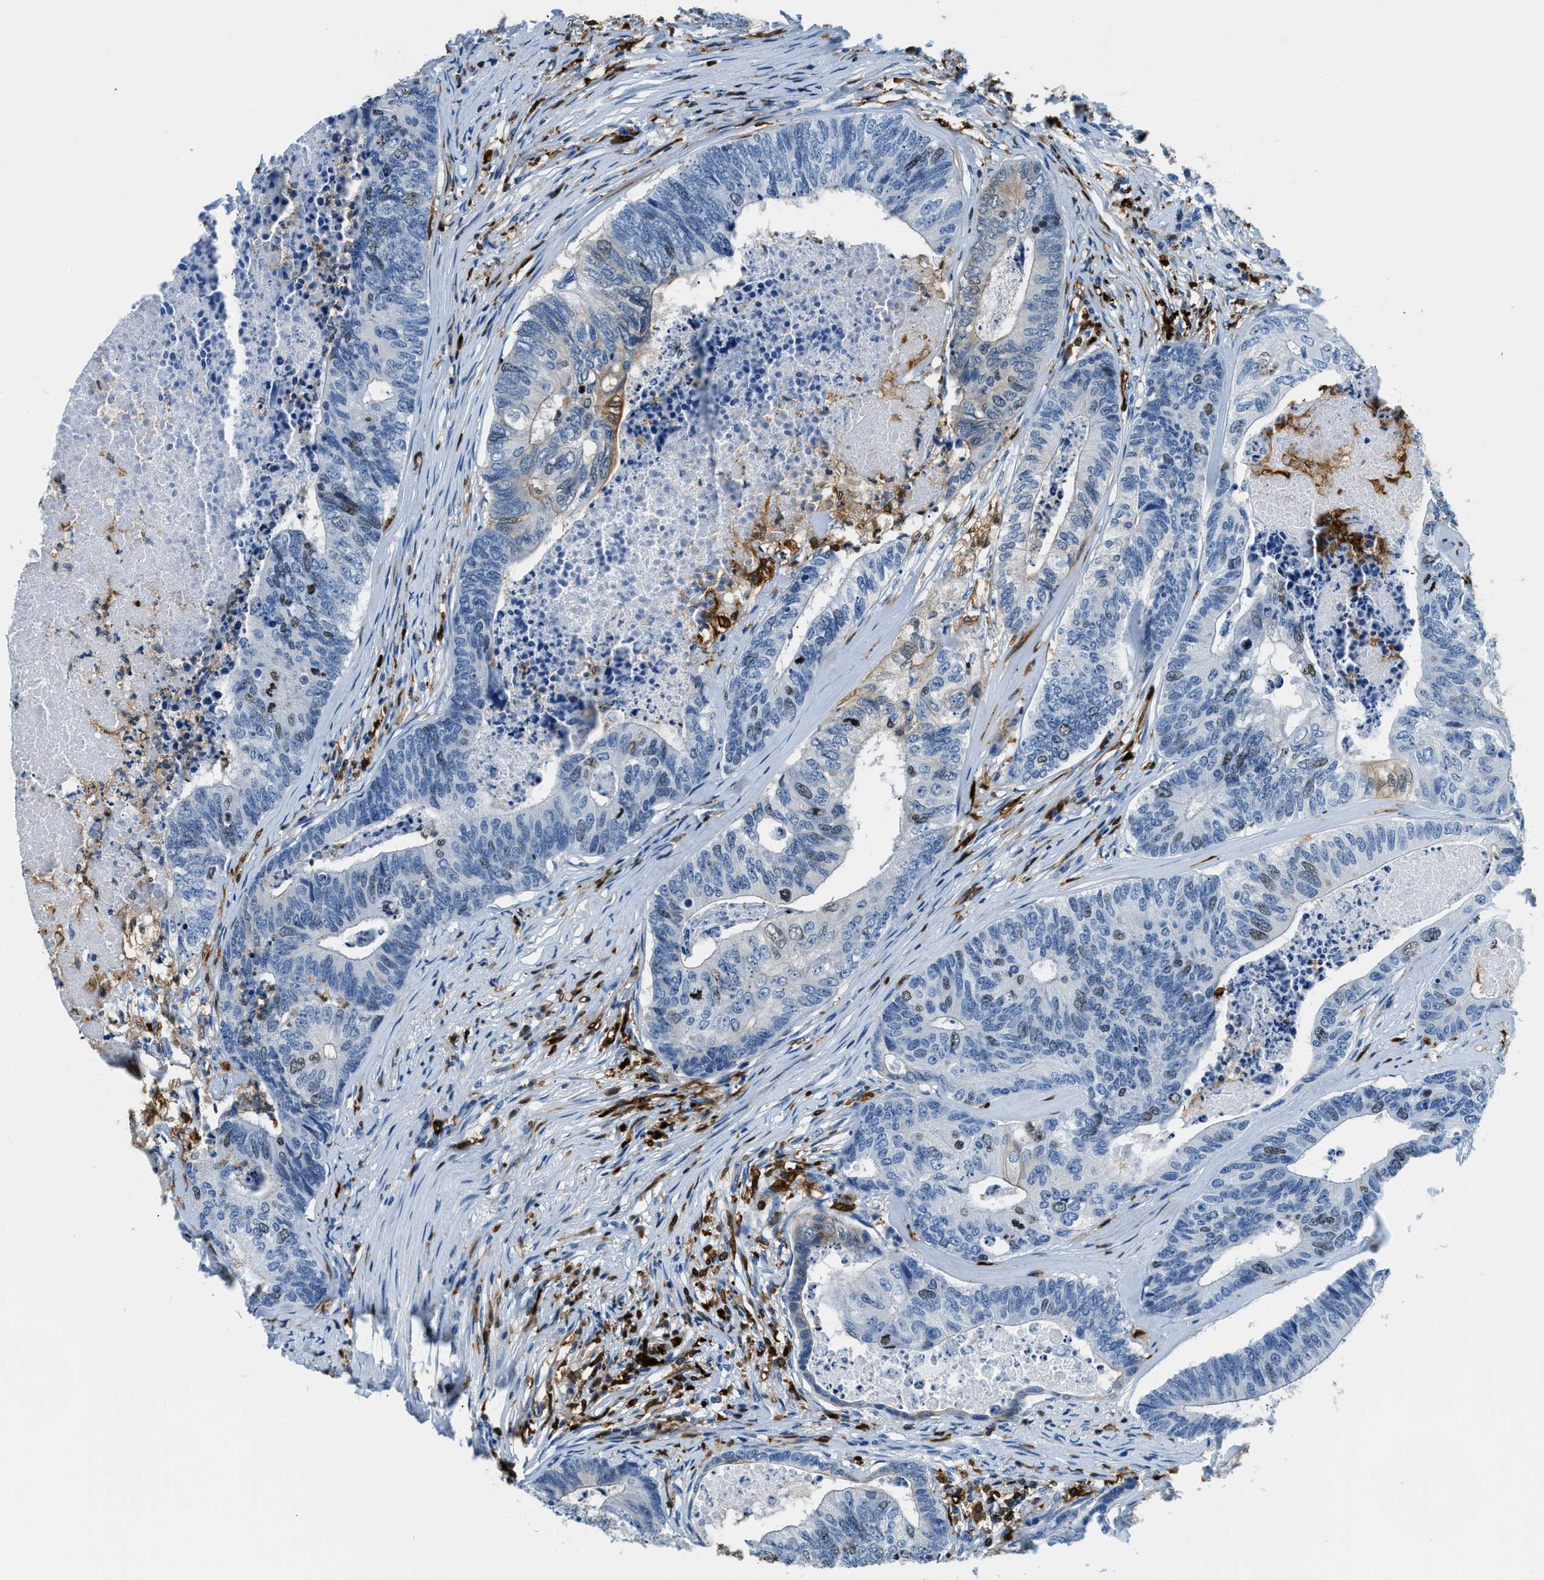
{"staining": {"intensity": "weak", "quantity": "<25%", "location": "nuclear"}, "tissue": "colorectal cancer", "cell_type": "Tumor cells", "image_type": "cancer", "snomed": [{"axis": "morphology", "description": "Adenocarcinoma, NOS"}, {"axis": "topography", "description": "Colon"}], "caption": "An IHC micrograph of adenocarcinoma (colorectal) is shown. There is no staining in tumor cells of adenocarcinoma (colorectal).", "gene": "CAPG", "patient": {"sex": "female", "age": 67}}